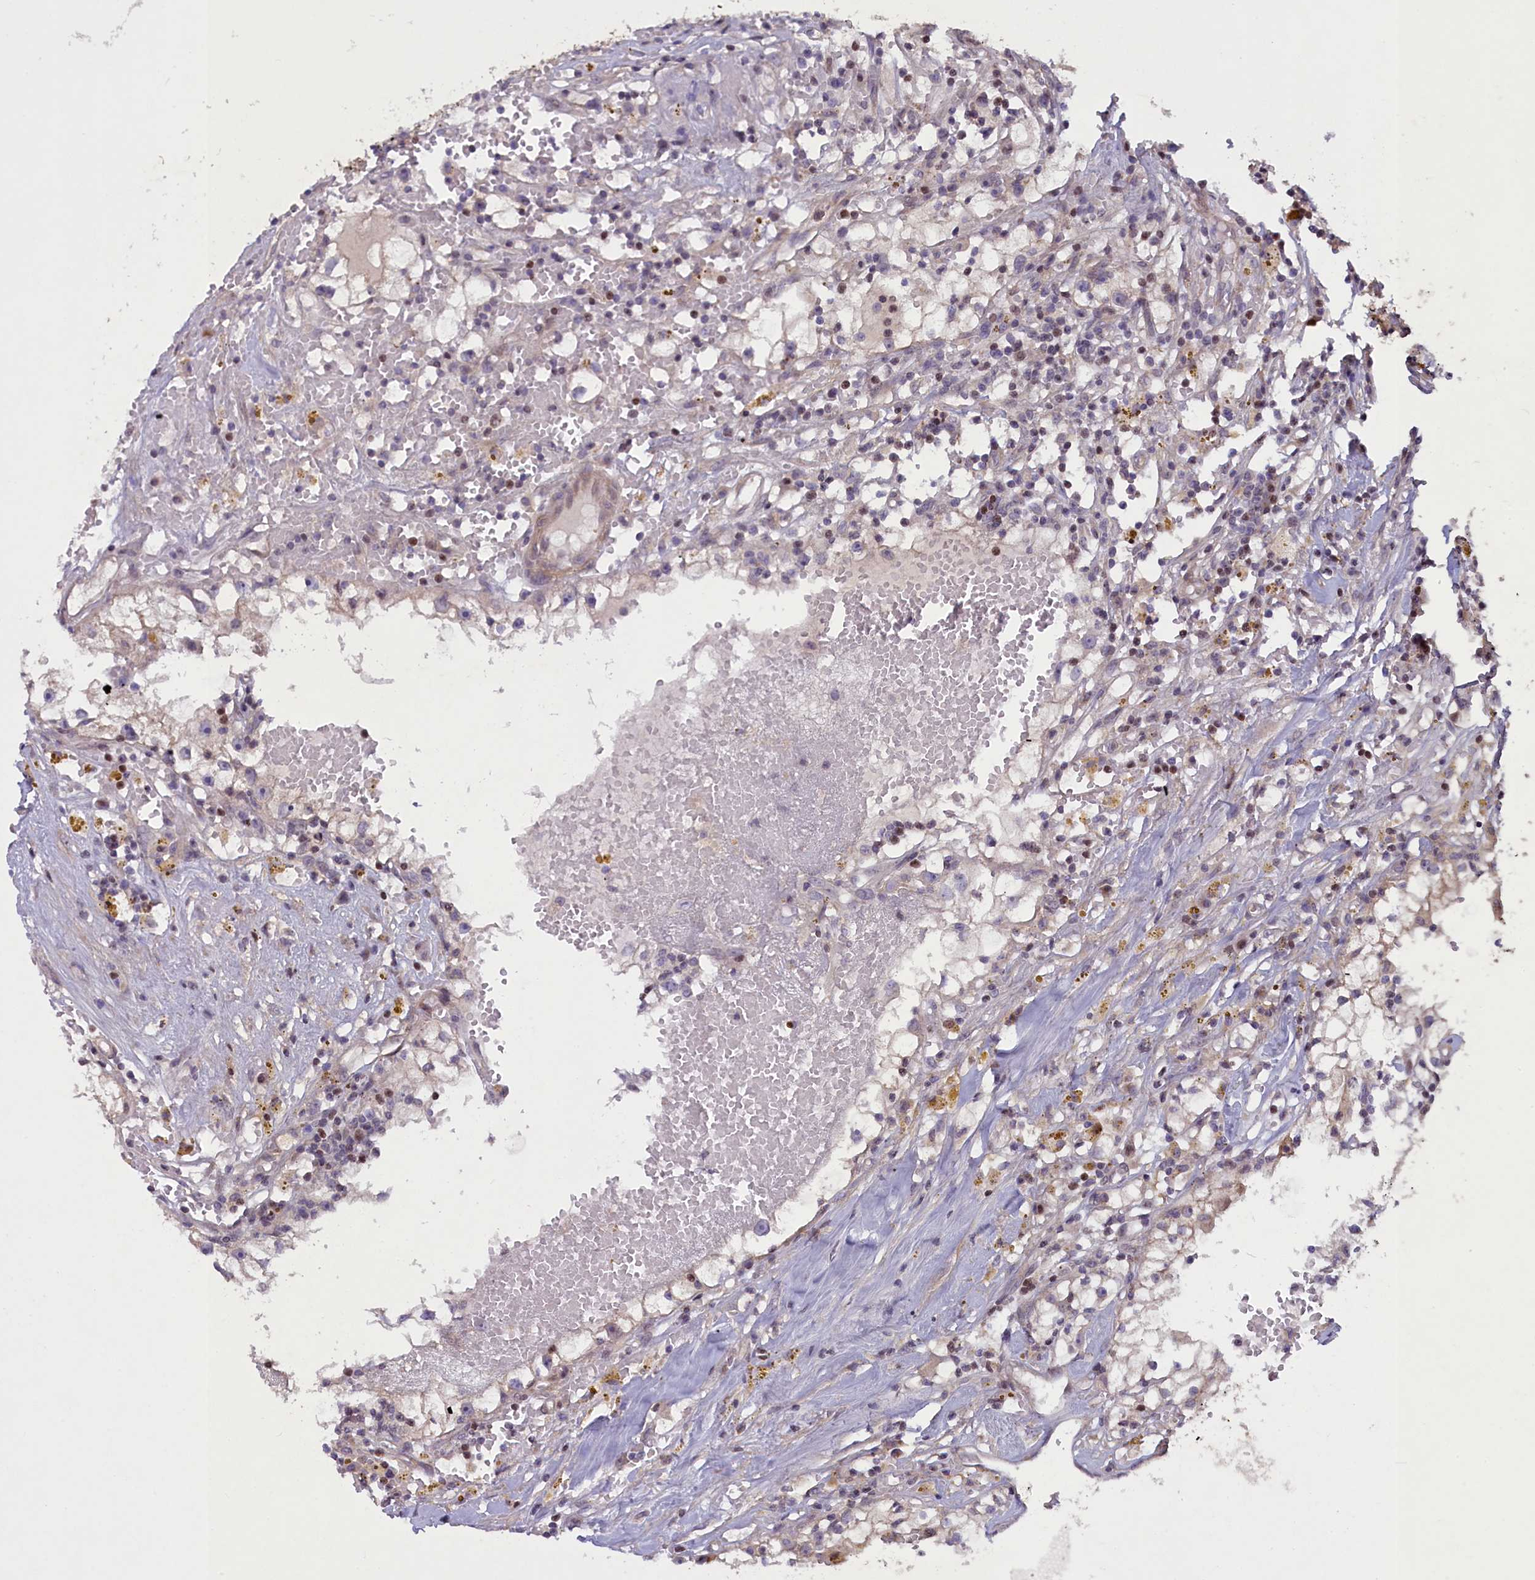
{"staining": {"intensity": "negative", "quantity": "none", "location": "none"}, "tissue": "renal cancer", "cell_type": "Tumor cells", "image_type": "cancer", "snomed": [{"axis": "morphology", "description": "Adenocarcinoma, NOS"}, {"axis": "topography", "description": "Kidney"}], "caption": "Immunohistochemistry micrograph of human renal cancer (adenocarcinoma) stained for a protein (brown), which displays no staining in tumor cells. (DAB (3,3'-diaminobenzidine) immunohistochemistry visualized using brightfield microscopy, high magnification).", "gene": "MAN2C1", "patient": {"sex": "male", "age": 56}}